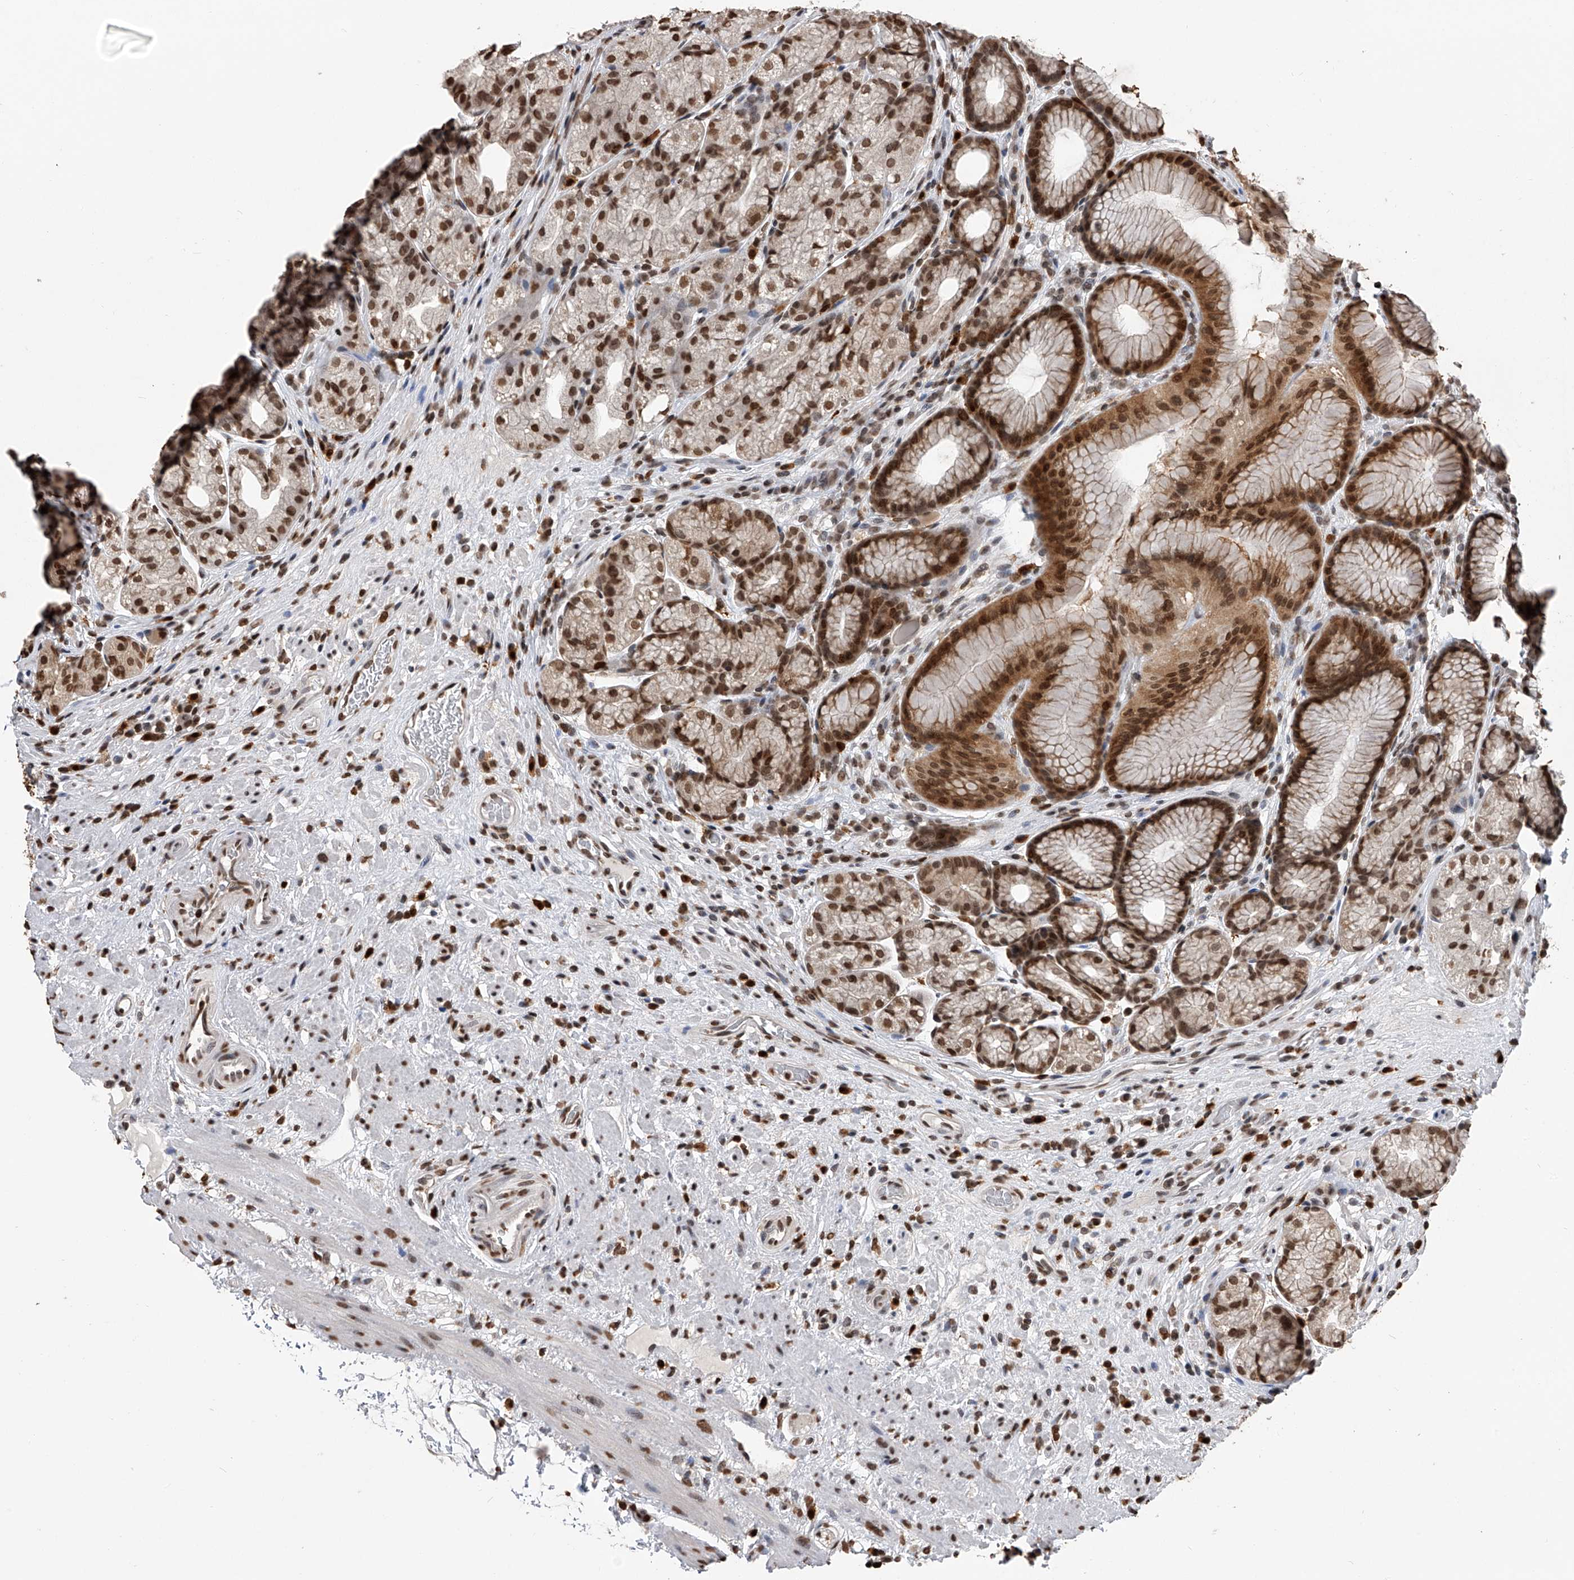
{"staining": {"intensity": "moderate", "quantity": ">75%", "location": "cytoplasmic/membranous,nuclear"}, "tissue": "stomach", "cell_type": "Glandular cells", "image_type": "normal", "snomed": [{"axis": "morphology", "description": "Normal tissue, NOS"}, {"axis": "topography", "description": "Stomach"}], "caption": "Immunohistochemistry (IHC) (DAB (3,3'-diaminobenzidine)) staining of unremarkable human stomach reveals moderate cytoplasmic/membranous,nuclear protein expression in about >75% of glandular cells.", "gene": "CFAP410", "patient": {"sex": "male", "age": 57}}